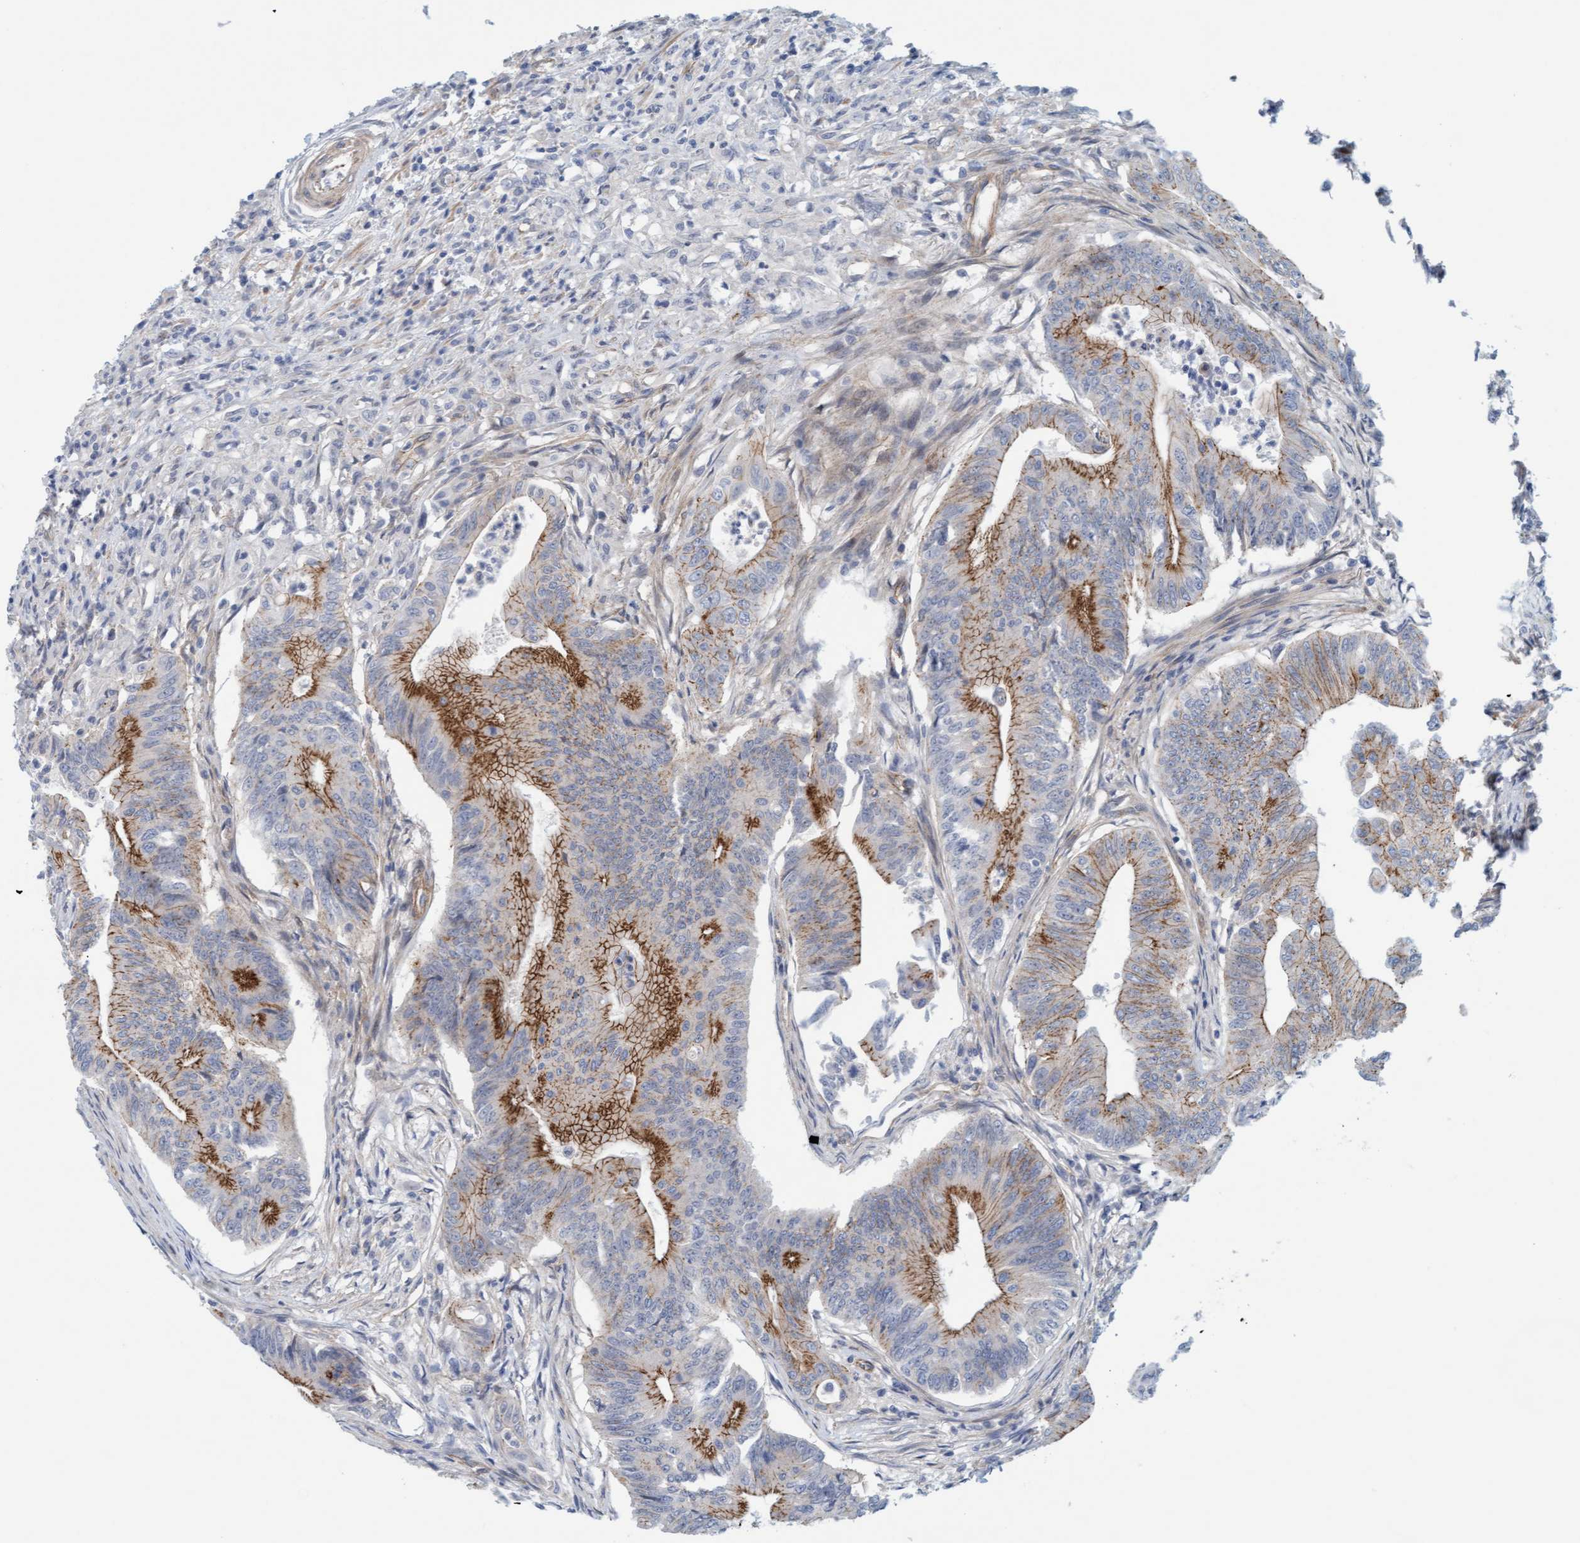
{"staining": {"intensity": "strong", "quantity": "25%-75%", "location": "cytoplasmic/membranous"}, "tissue": "colorectal cancer", "cell_type": "Tumor cells", "image_type": "cancer", "snomed": [{"axis": "morphology", "description": "Adenoma, NOS"}, {"axis": "morphology", "description": "Adenocarcinoma, NOS"}, {"axis": "topography", "description": "Colon"}], "caption": "Immunohistochemical staining of colorectal cancer exhibits strong cytoplasmic/membranous protein positivity in about 25%-75% of tumor cells.", "gene": "KRBA2", "patient": {"sex": "male", "age": 79}}